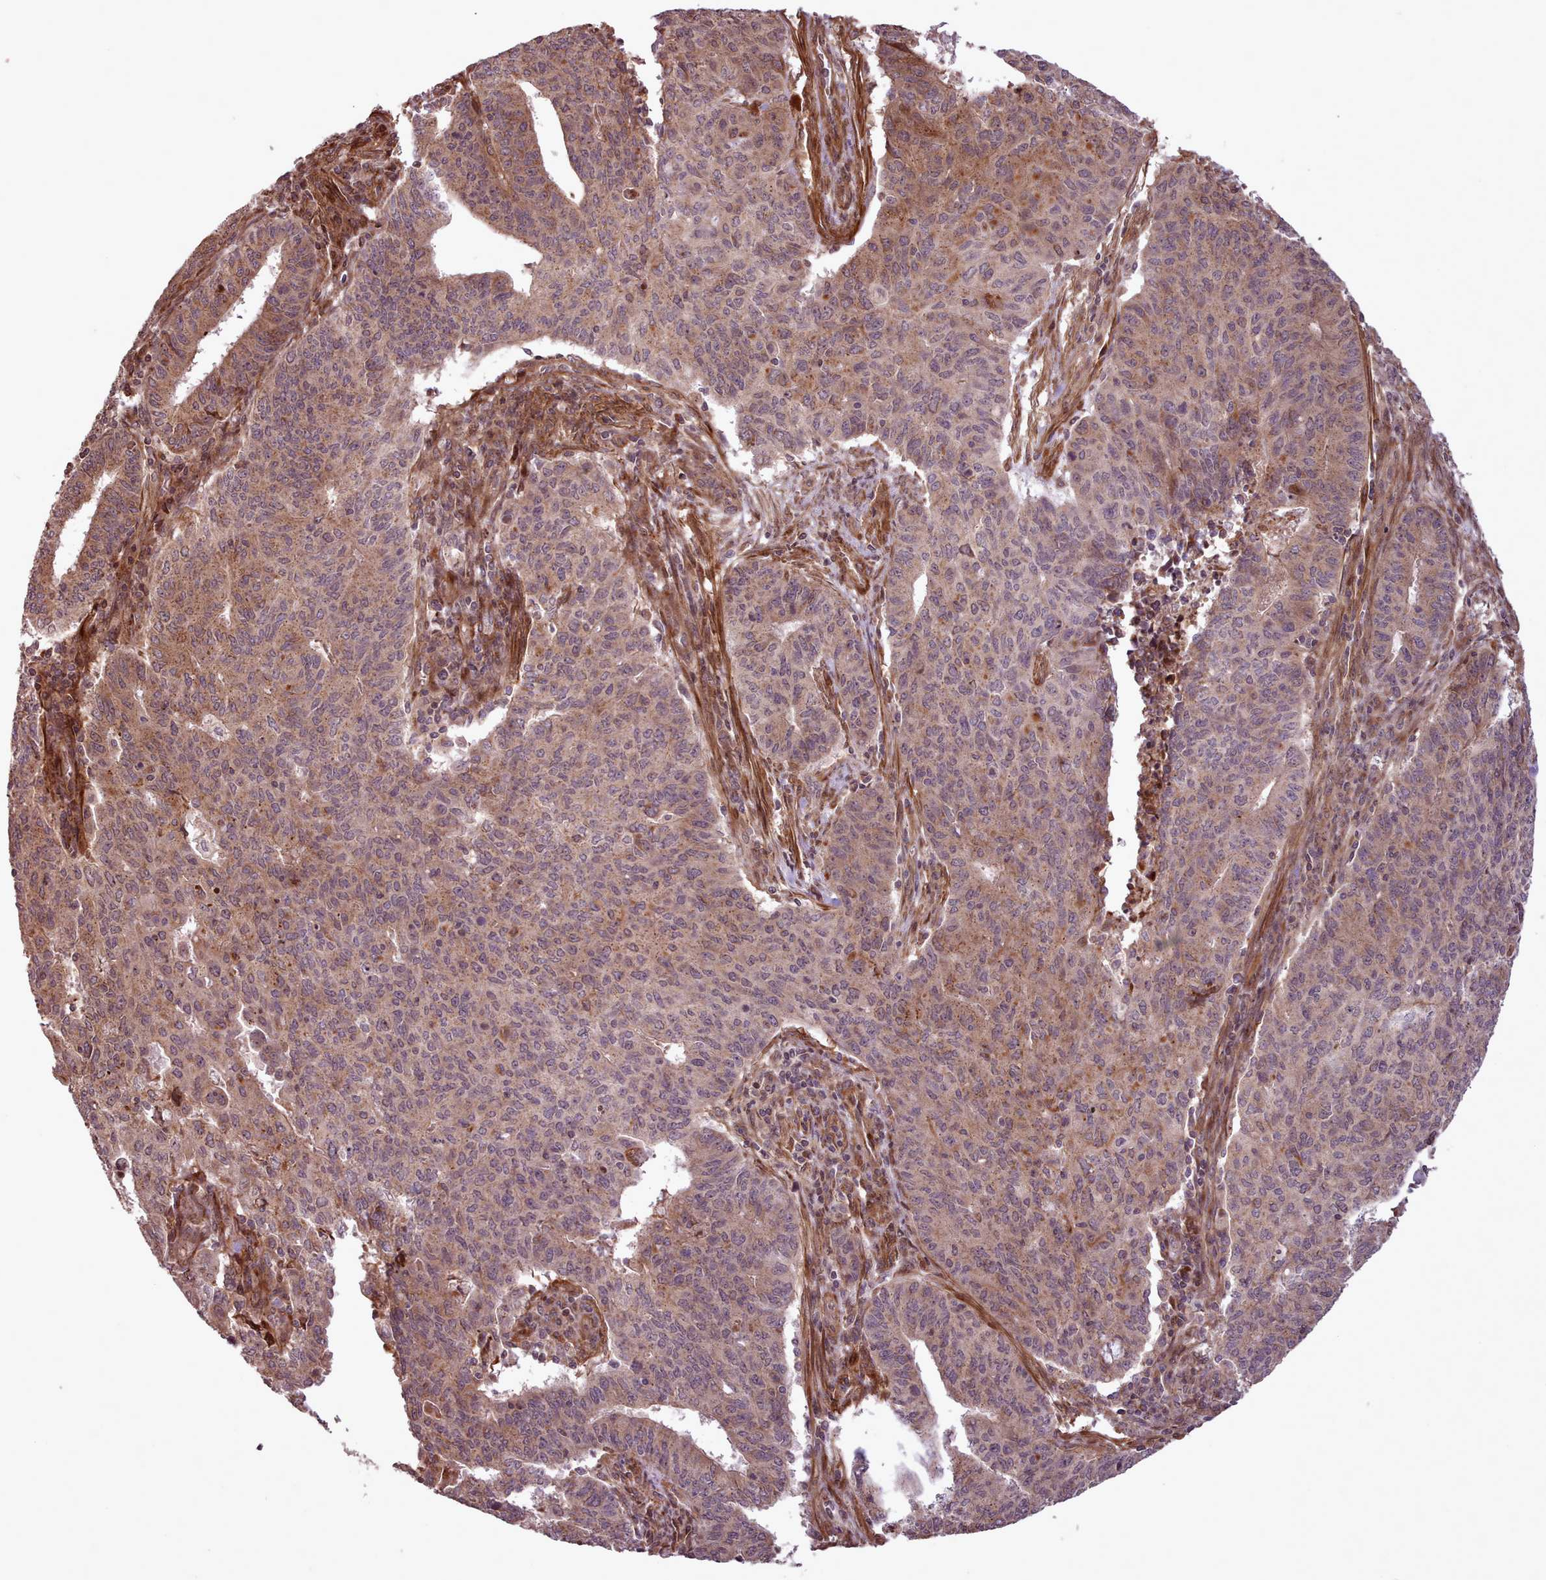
{"staining": {"intensity": "moderate", "quantity": "25%-75%", "location": "cytoplasmic/membranous"}, "tissue": "endometrial cancer", "cell_type": "Tumor cells", "image_type": "cancer", "snomed": [{"axis": "morphology", "description": "Adenocarcinoma, NOS"}, {"axis": "topography", "description": "Endometrium"}], "caption": "An image of adenocarcinoma (endometrial) stained for a protein displays moderate cytoplasmic/membranous brown staining in tumor cells.", "gene": "NLRP7", "patient": {"sex": "female", "age": 59}}